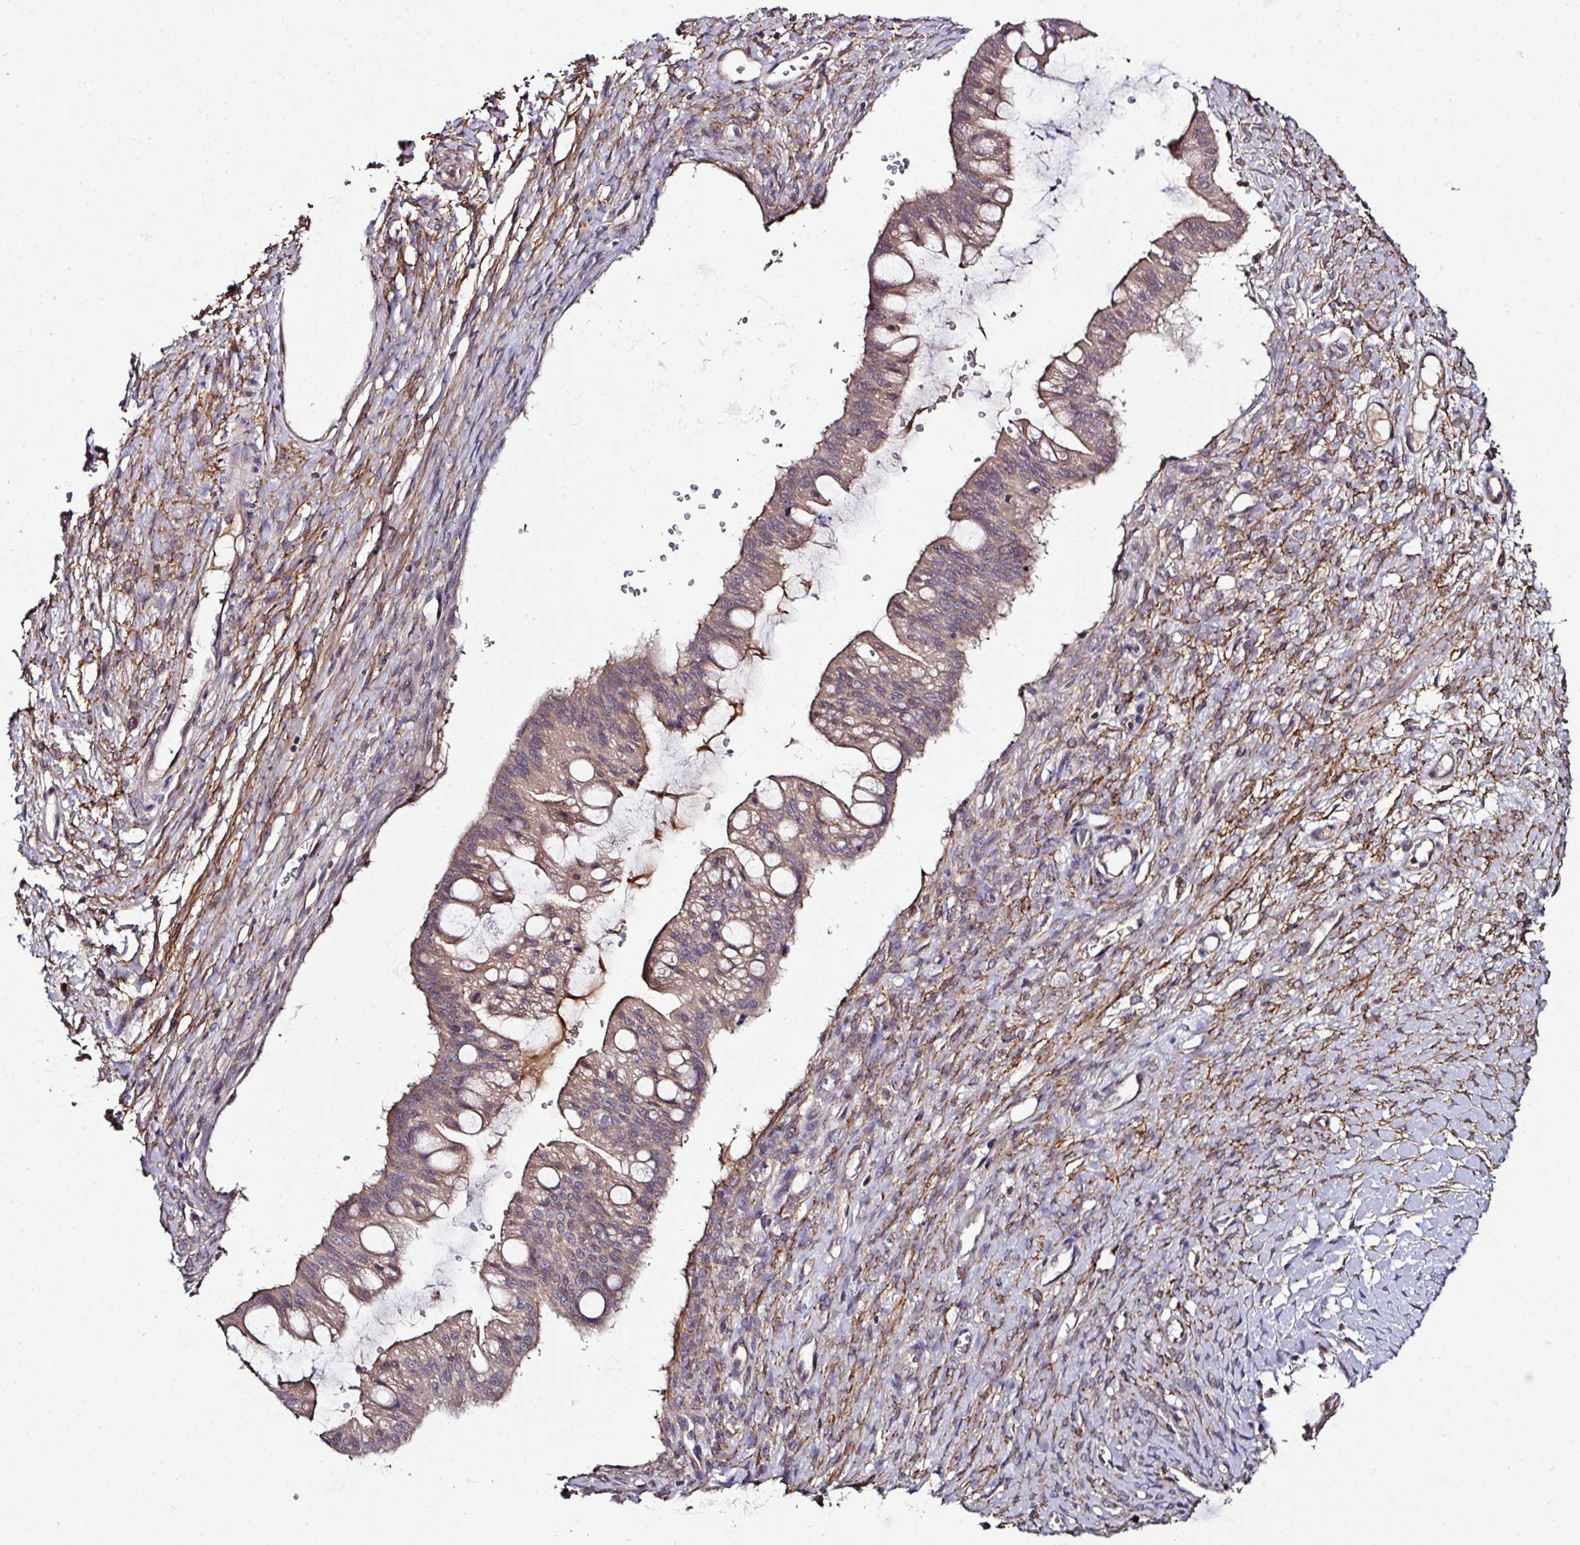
{"staining": {"intensity": "weak", "quantity": "25%-75%", "location": "cytoplasmic/membranous"}, "tissue": "ovarian cancer", "cell_type": "Tumor cells", "image_type": "cancer", "snomed": [{"axis": "morphology", "description": "Cystadenocarcinoma, mucinous, NOS"}, {"axis": "topography", "description": "Ovary"}], "caption": "Weak cytoplasmic/membranous staining is seen in approximately 25%-75% of tumor cells in mucinous cystadenocarcinoma (ovarian).", "gene": "CTDSP2", "patient": {"sex": "female", "age": 73}}